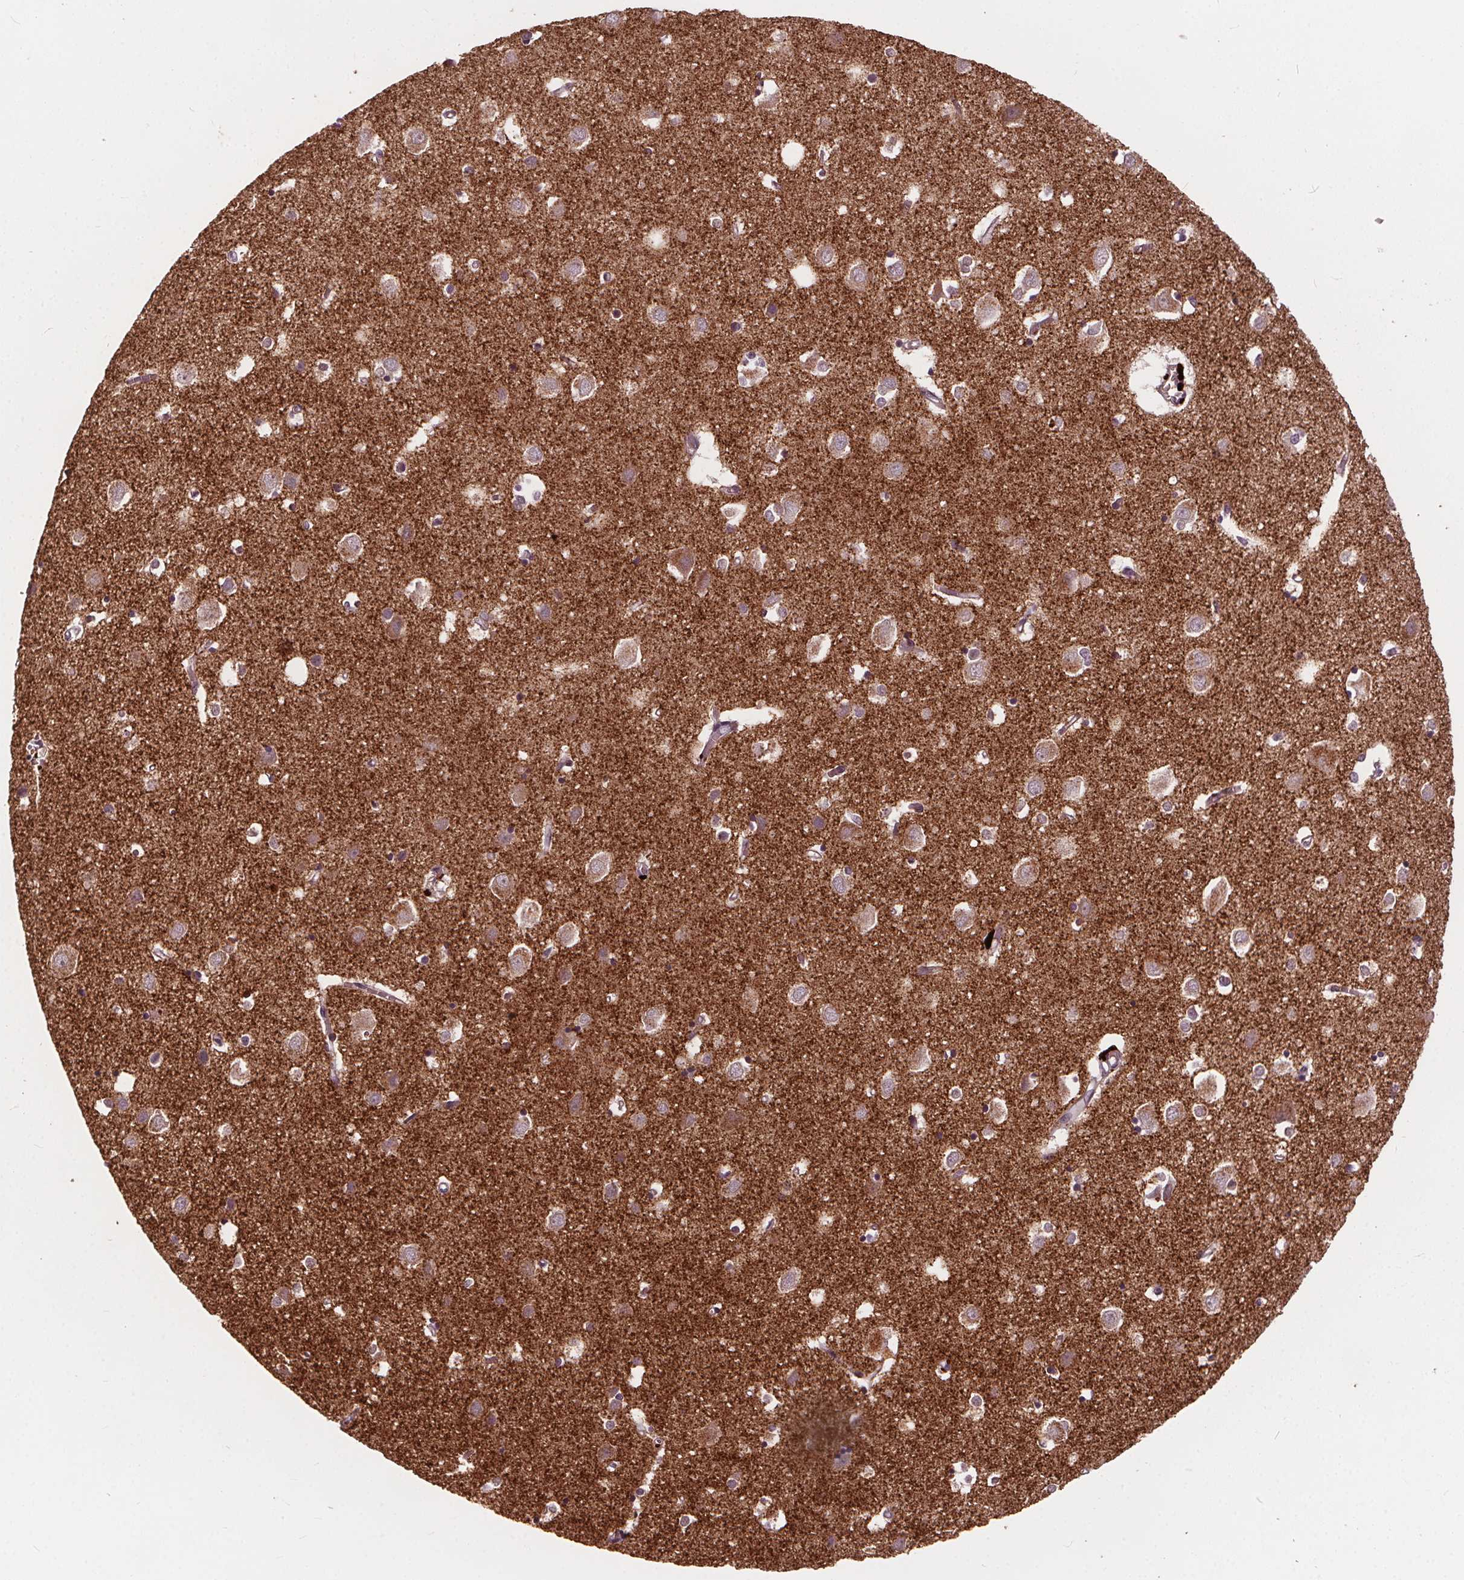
{"staining": {"intensity": "weak", "quantity": "<25%", "location": "cytoplasmic/membranous"}, "tissue": "cerebral cortex", "cell_type": "Endothelial cells", "image_type": "normal", "snomed": [{"axis": "morphology", "description": "Normal tissue, NOS"}, {"axis": "topography", "description": "Cerebral cortex"}], "caption": "Endothelial cells are negative for brown protein staining in benign cerebral cortex. (DAB immunohistochemistry (IHC) with hematoxylin counter stain).", "gene": "IPO13", "patient": {"sex": "male", "age": 70}}